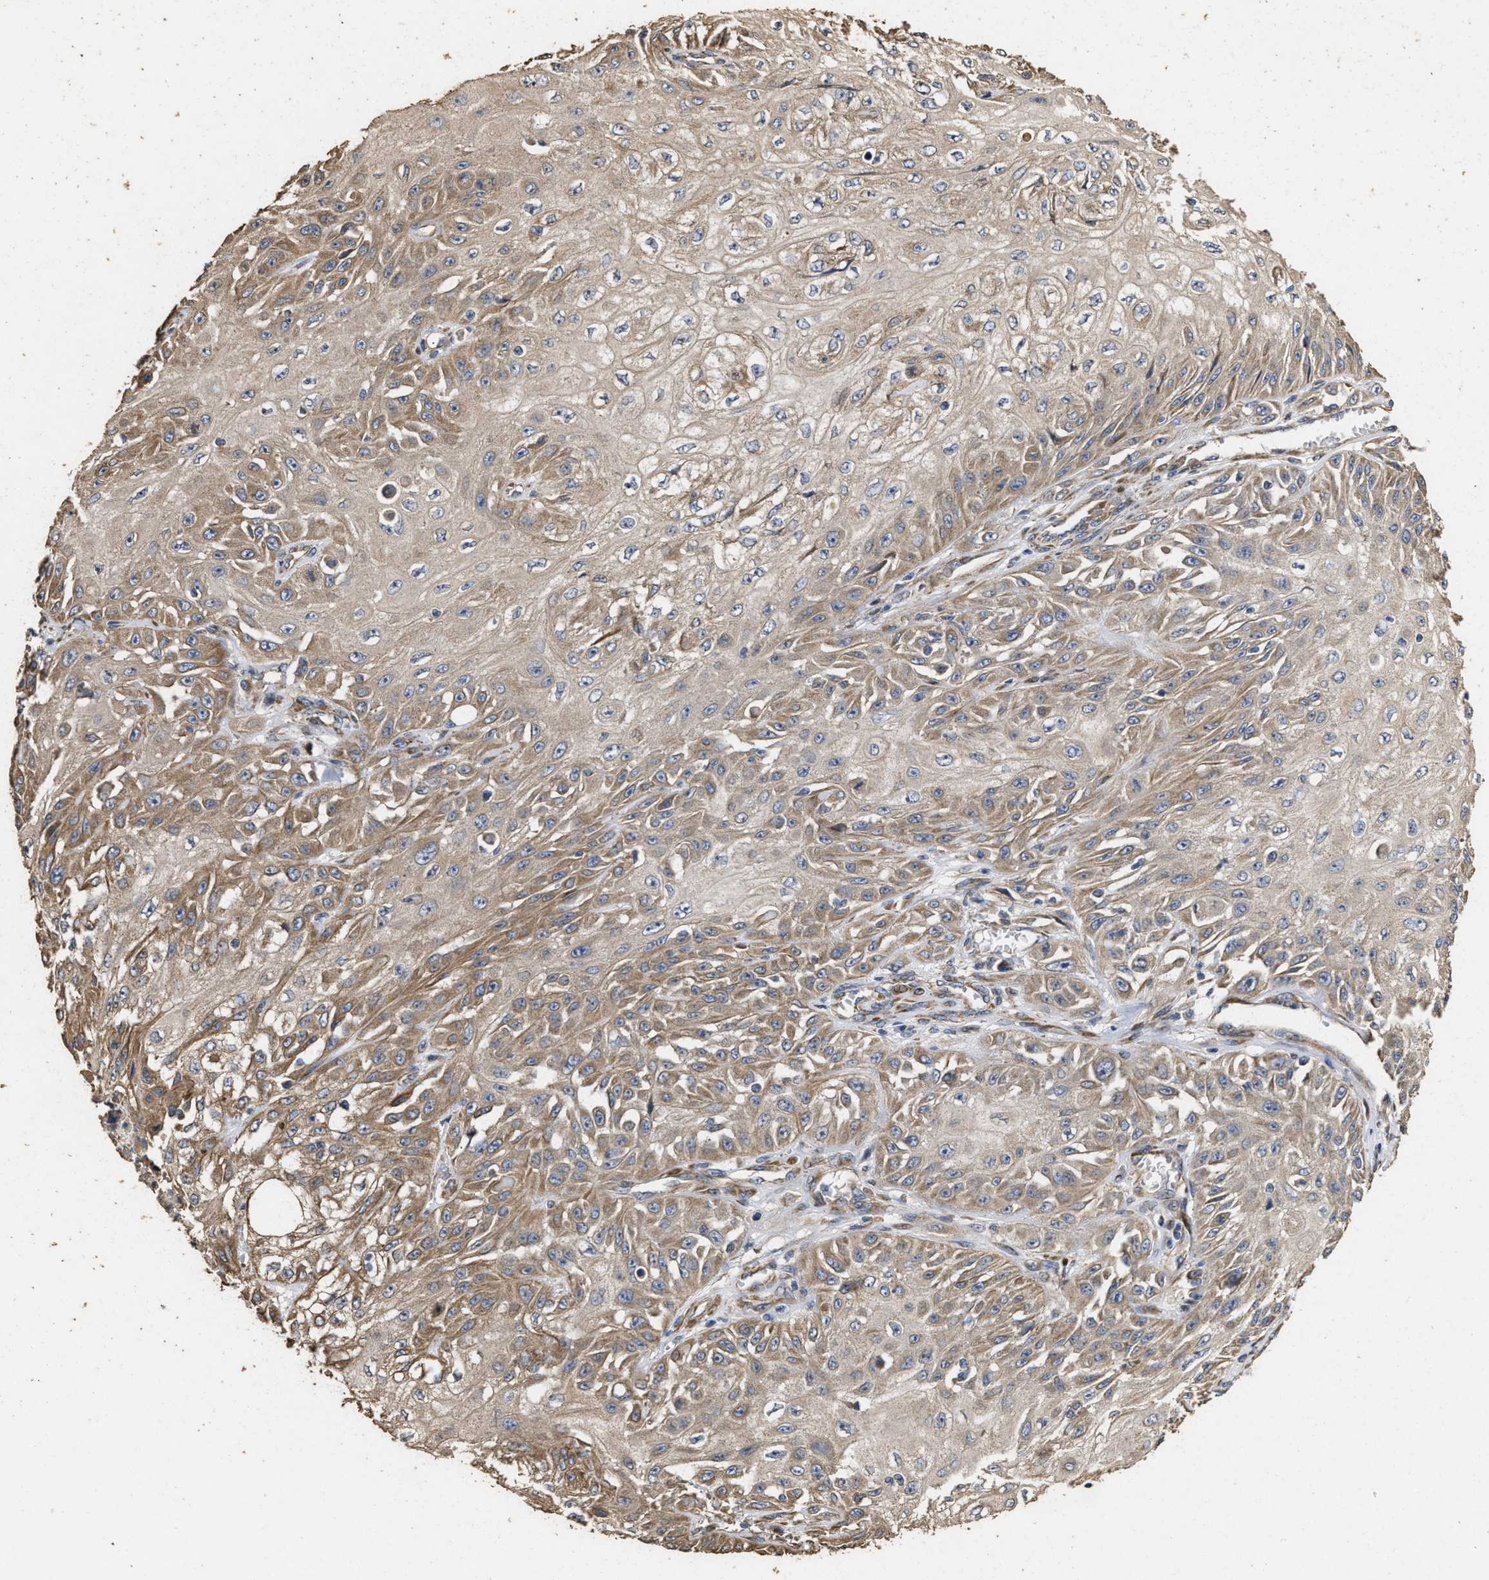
{"staining": {"intensity": "strong", "quantity": ">75%", "location": "cytoplasmic/membranous"}, "tissue": "skin cancer", "cell_type": "Tumor cells", "image_type": "cancer", "snomed": [{"axis": "morphology", "description": "Squamous cell carcinoma, NOS"}, {"axis": "morphology", "description": "Squamous cell carcinoma, metastatic, NOS"}, {"axis": "topography", "description": "Skin"}, {"axis": "topography", "description": "Lymph node"}], "caption": "Strong cytoplasmic/membranous protein staining is identified in approximately >75% of tumor cells in skin cancer.", "gene": "NAV1", "patient": {"sex": "male", "age": 75}}